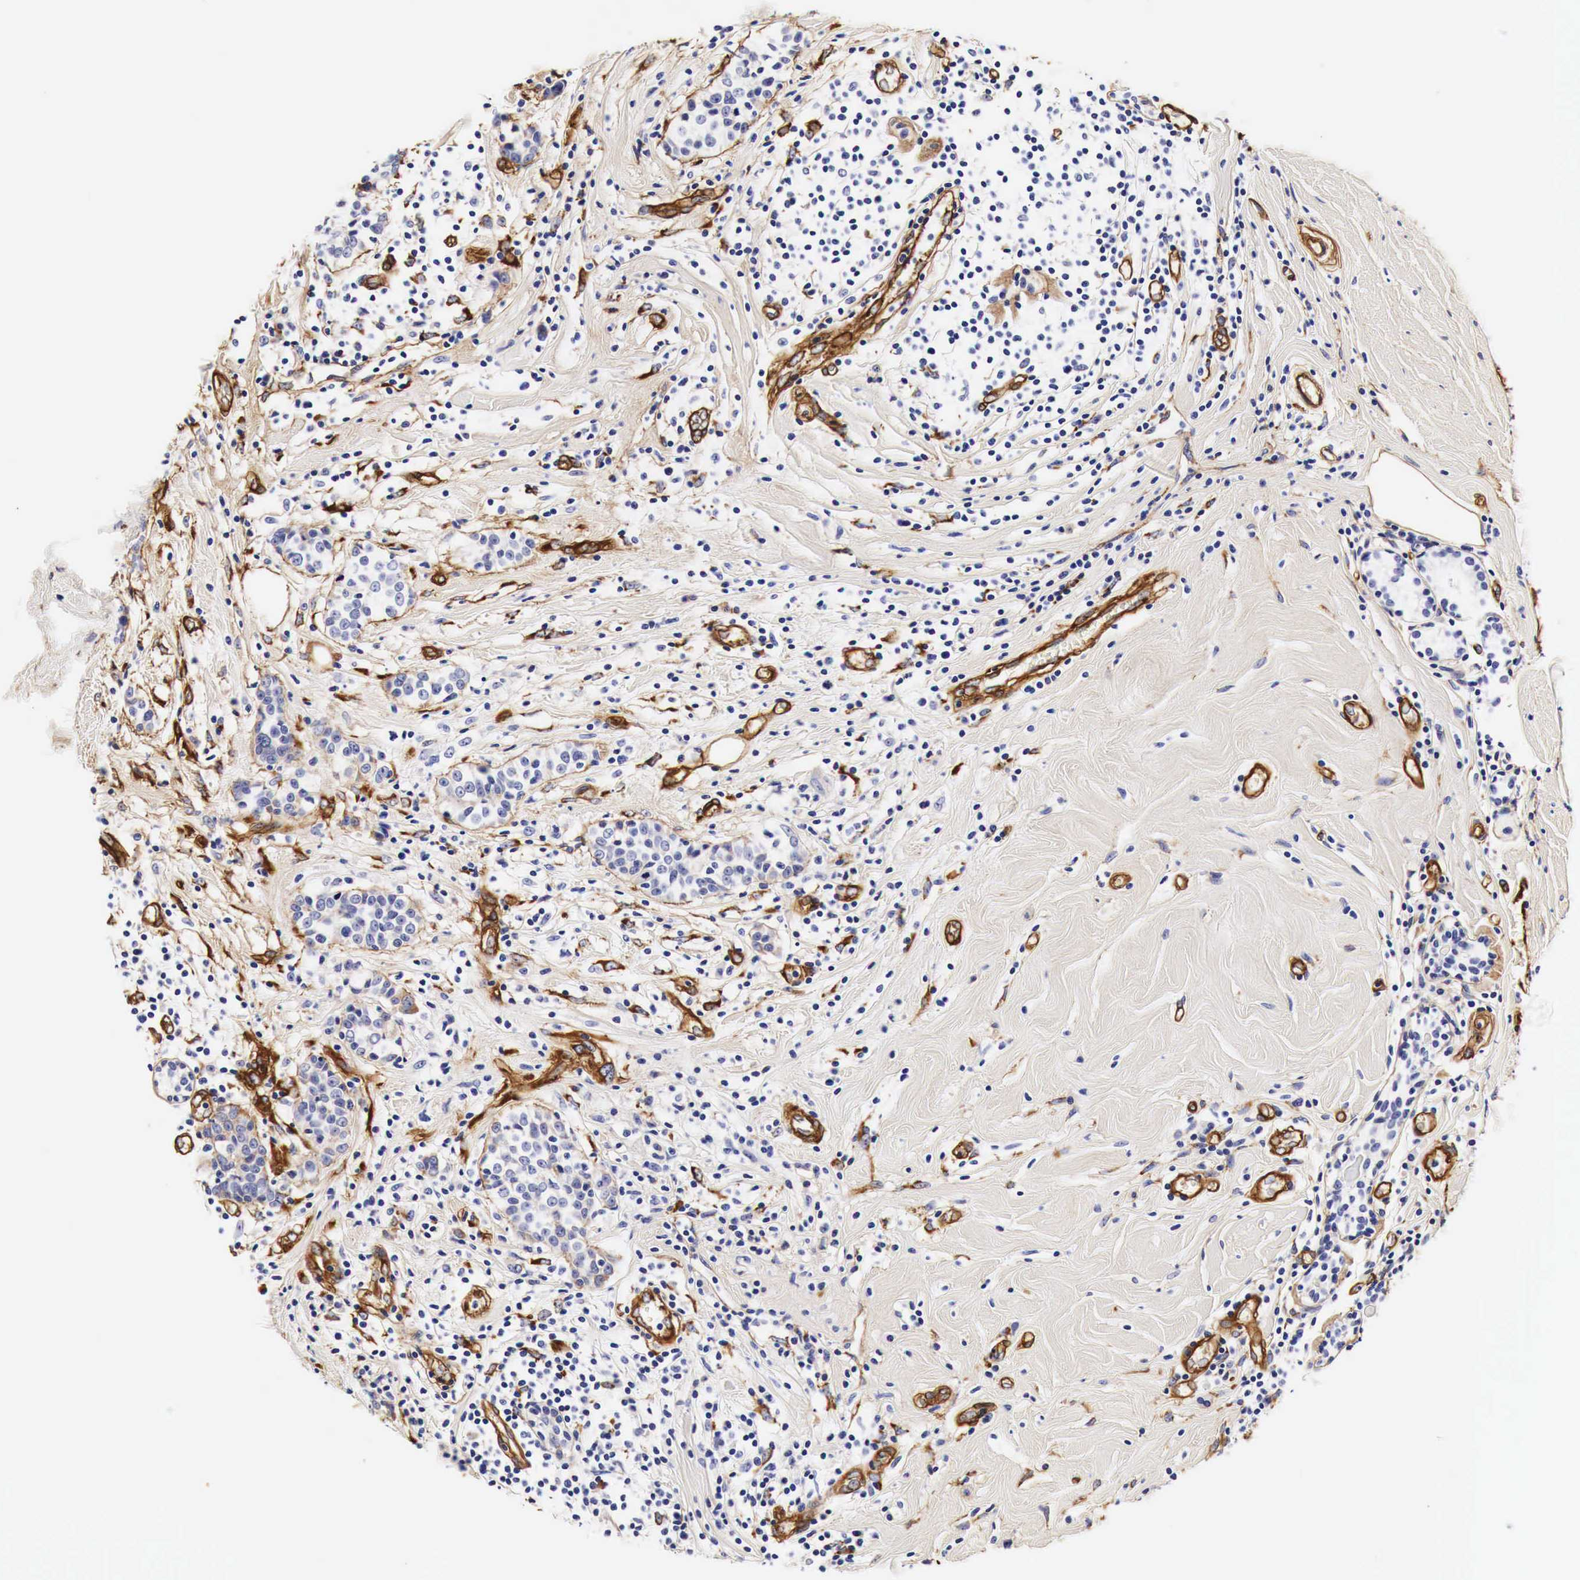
{"staining": {"intensity": "weak", "quantity": "<25%", "location": "cytoplasmic/membranous"}, "tissue": "breast cancer", "cell_type": "Tumor cells", "image_type": "cancer", "snomed": [{"axis": "morphology", "description": "Duct carcinoma"}, {"axis": "topography", "description": "Breast"}], "caption": "The IHC micrograph has no significant staining in tumor cells of breast cancer (invasive ductal carcinoma) tissue.", "gene": "LAMB2", "patient": {"sex": "female", "age": 55}}